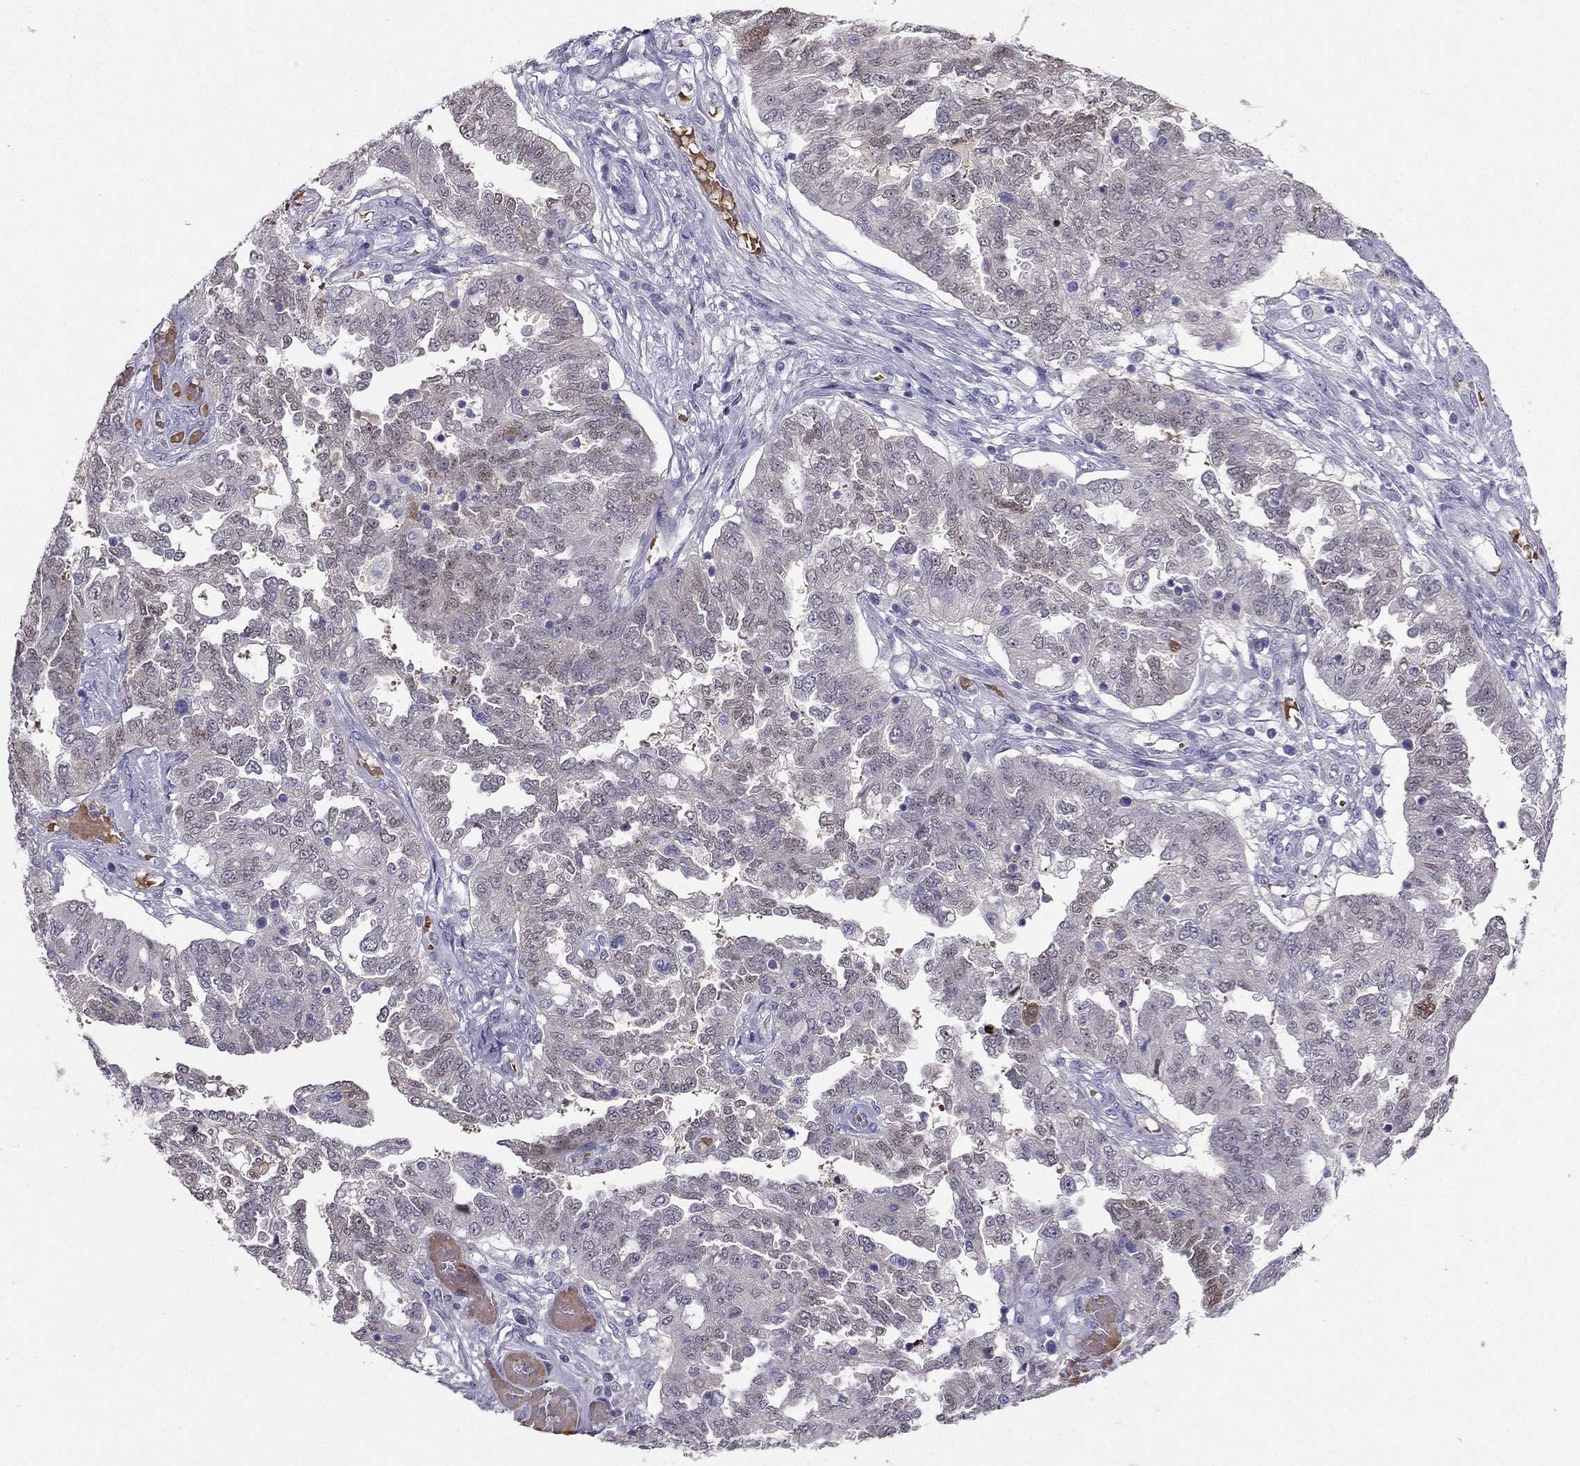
{"staining": {"intensity": "negative", "quantity": "none", "location": "none"}, "tissue": "ovarian cancer", "cell_type": "Tumor cells", "image_type": "cancer", "snomed": [{"axis": "morphology", "description": "Cystadenocarcinoma, serous, NOS"}, {"axis": "topography", "description": "Ovary"}], "caption": "This is a histopathology image of IHC staining of ovarian cancer, which shows no staining in tumor cells.", "gene": "RSPH14", "patient": {"sex": "female", "age": 67}}